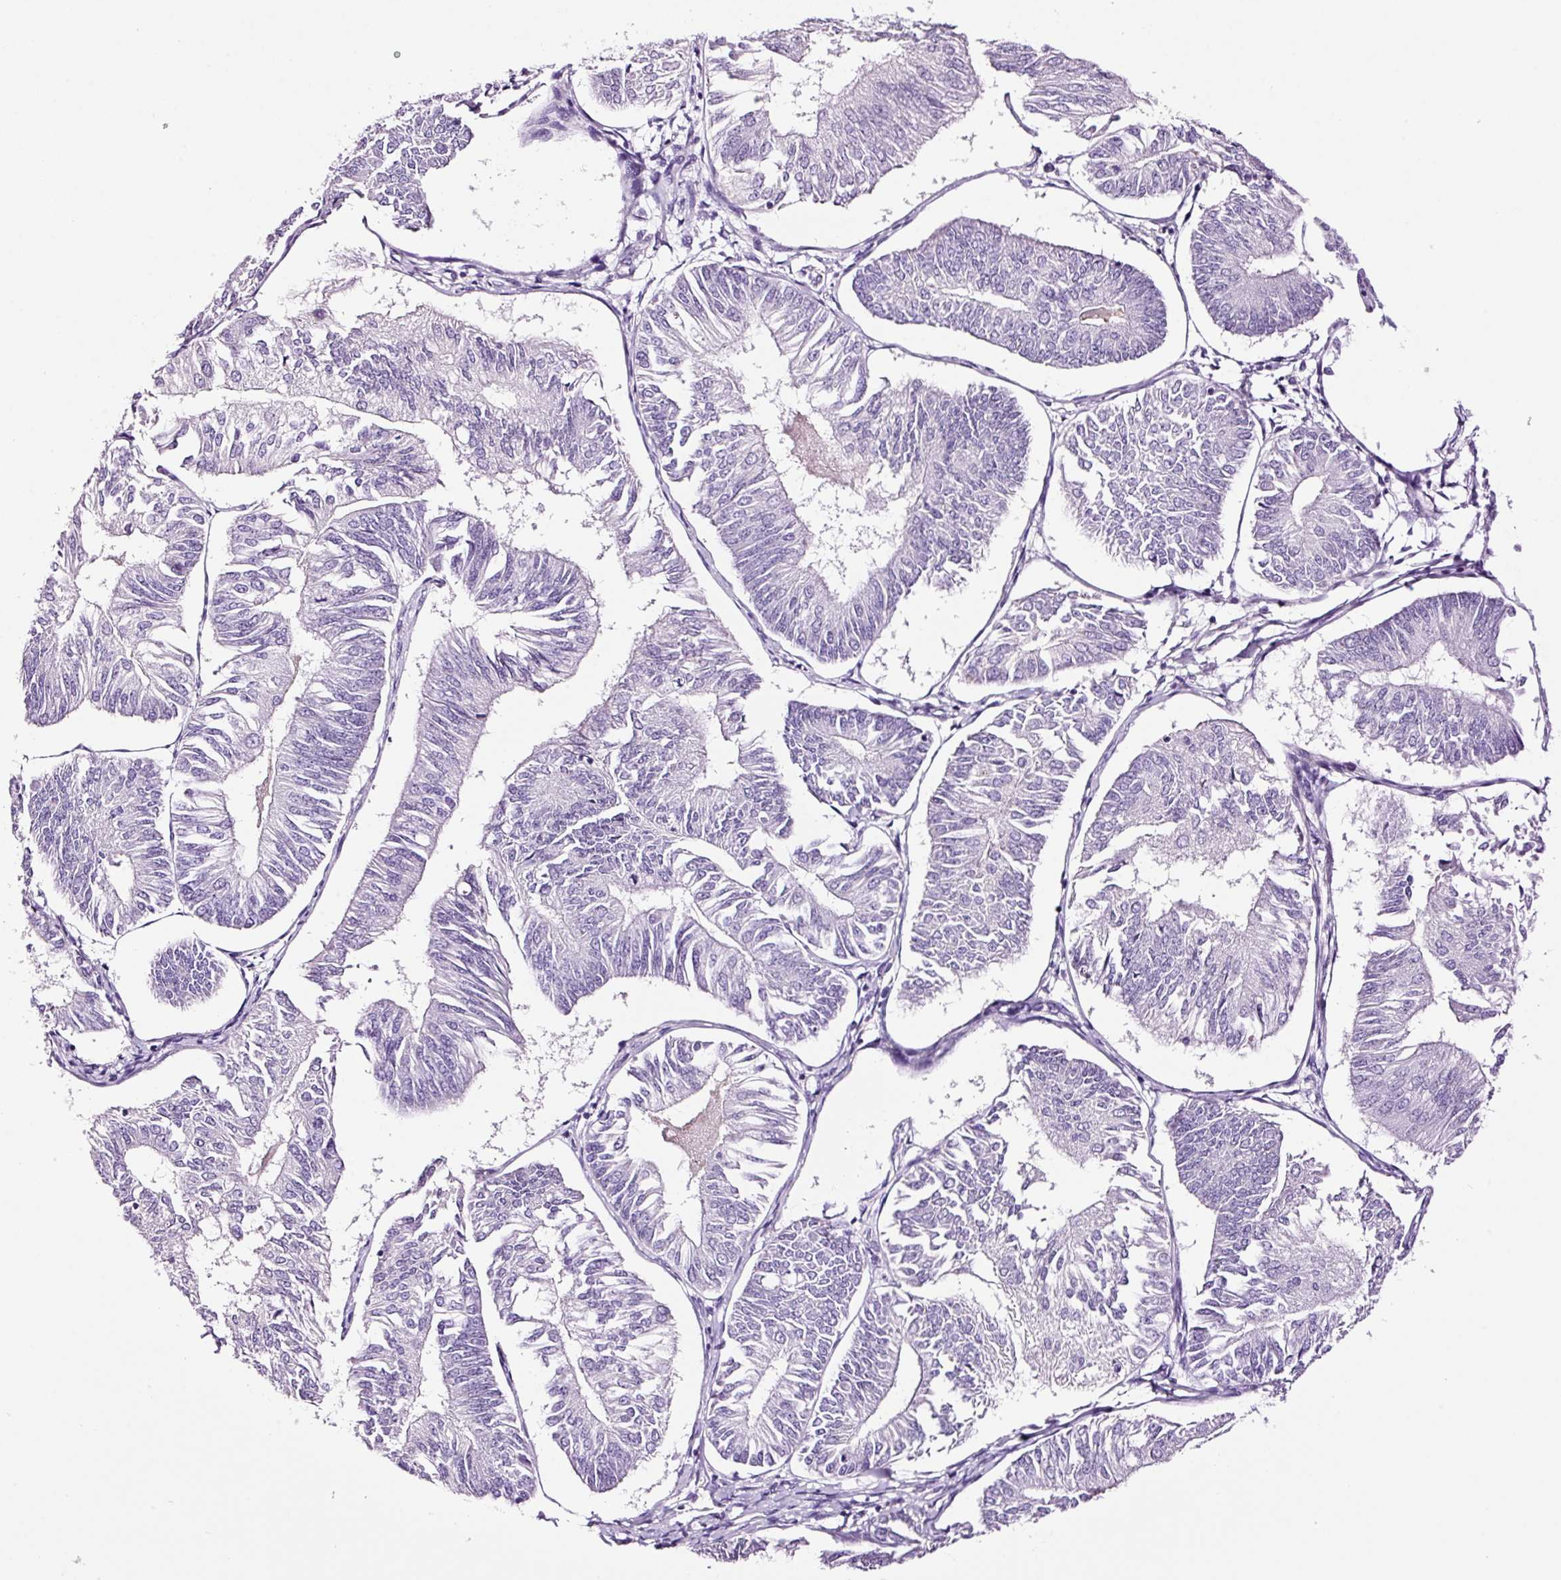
{"staining": {"intensity": "negative", "quantity": "none", "location": "none"}, "tissue": "endometrial cancer", "cell_type": "Tumor cells", "image_type": "cancer", "snomed": [{"axis": "morphology", "description": "Adenocarcinoma, NOS"}, {"axis": "topography", "description": "Endometrium"}], "caption": "Endometrial adenocarcinoma was stained to show a protein in brown. There is no significant staining in tumor cells. (DAB immunohistochemistry (IHC), high magnification).", "gene": "RTF2", "patient": {"sex": "female", "age": 58}}